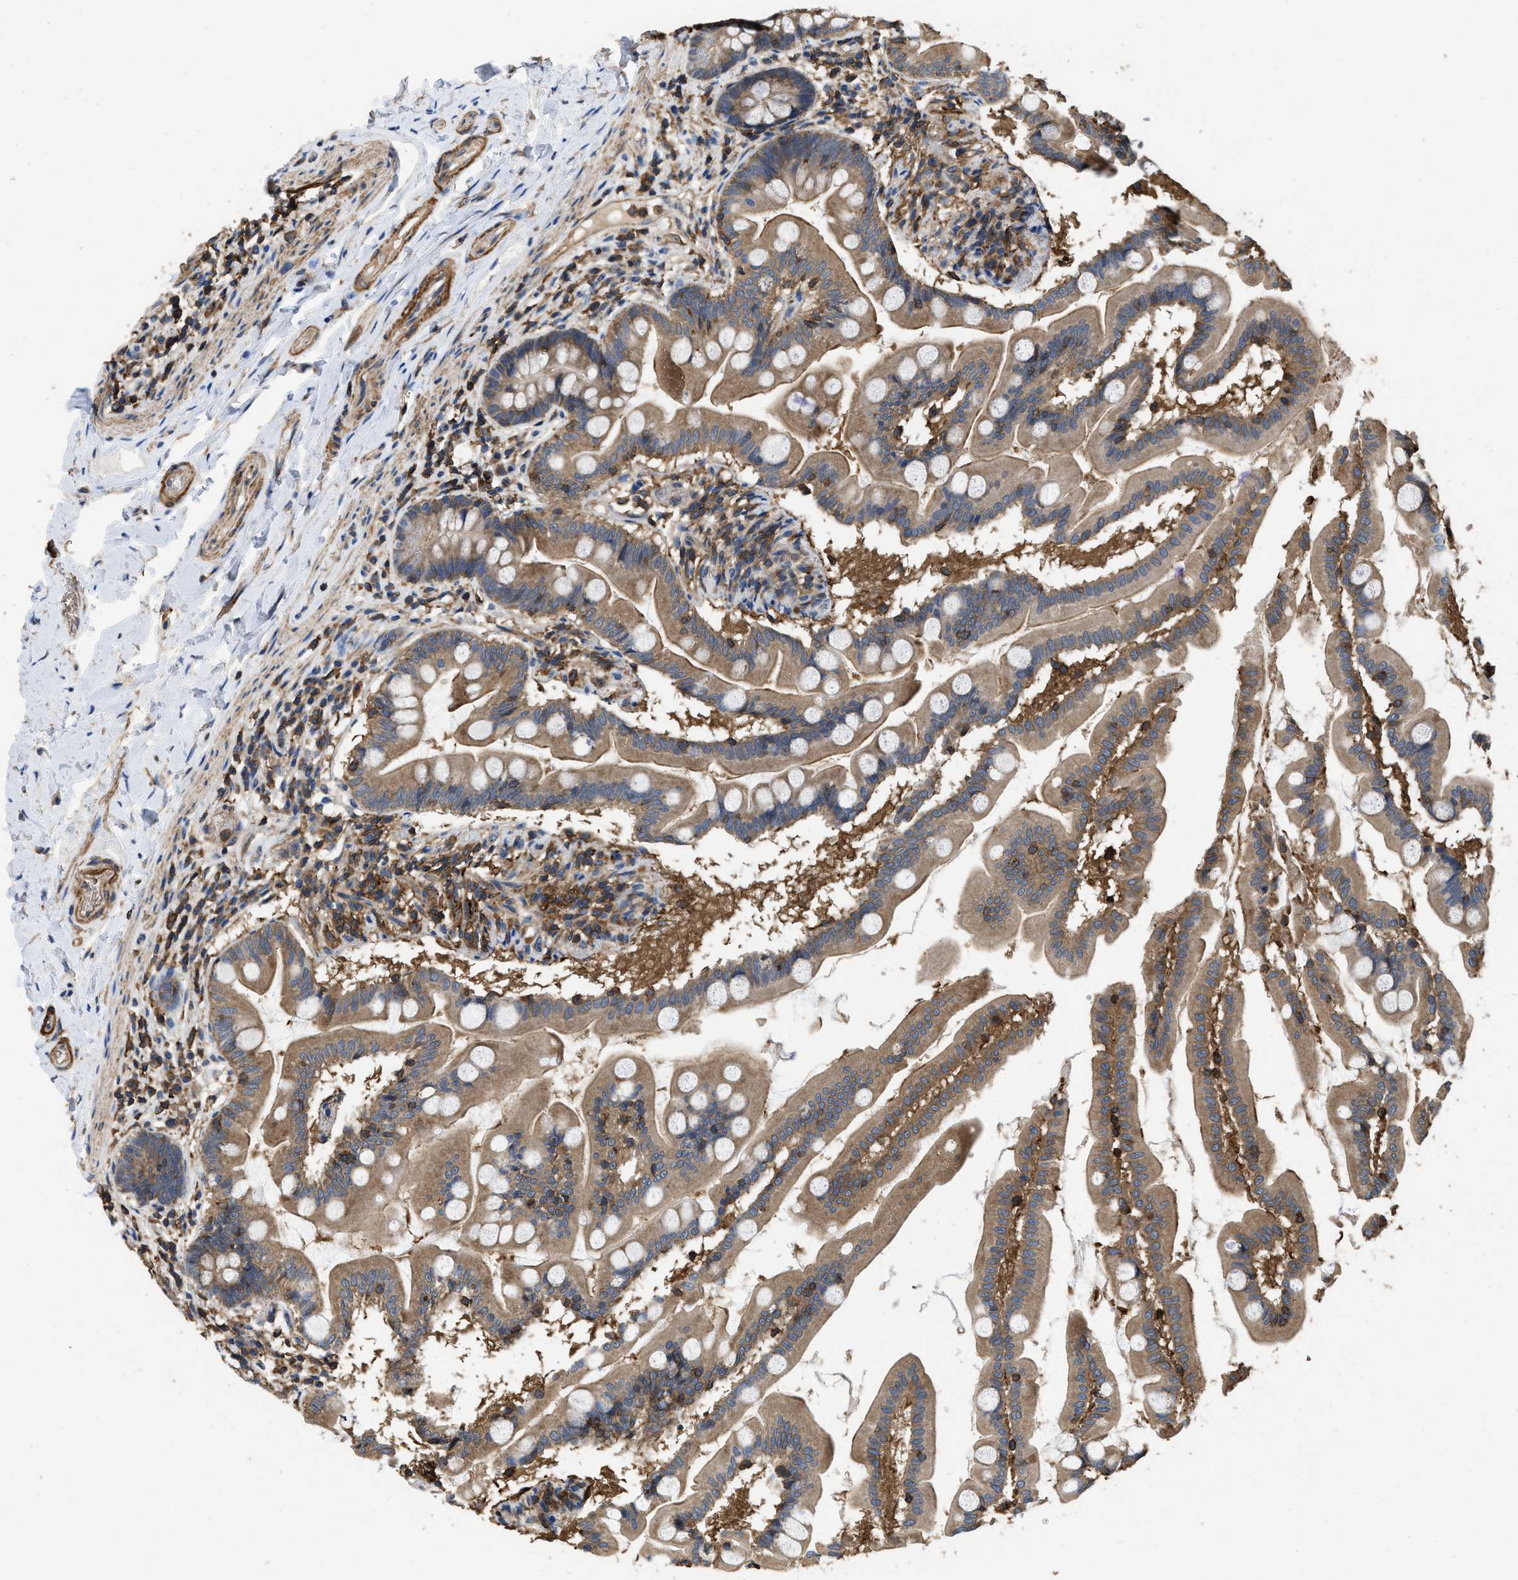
{"staining": {"intensity": "strong", "quantity": ">75%", "location": "cytoplasmic/membranous"}, "tissue": "small intestine", "cell_type": "Glandular cells", "image_type": "normal", "snomed": [{"axis": "morphology", "description": "Normal tissue, NOS"}, {"axis": "topography", "description": "Small intestine"}], "caption": "A brown stain shows strong cytoplasmic/membranous positivity of a protein in glandular cells of unremarkable small intestine.", "gene": "LINGO2", "patient": {"sex": "female", "age": 56}}